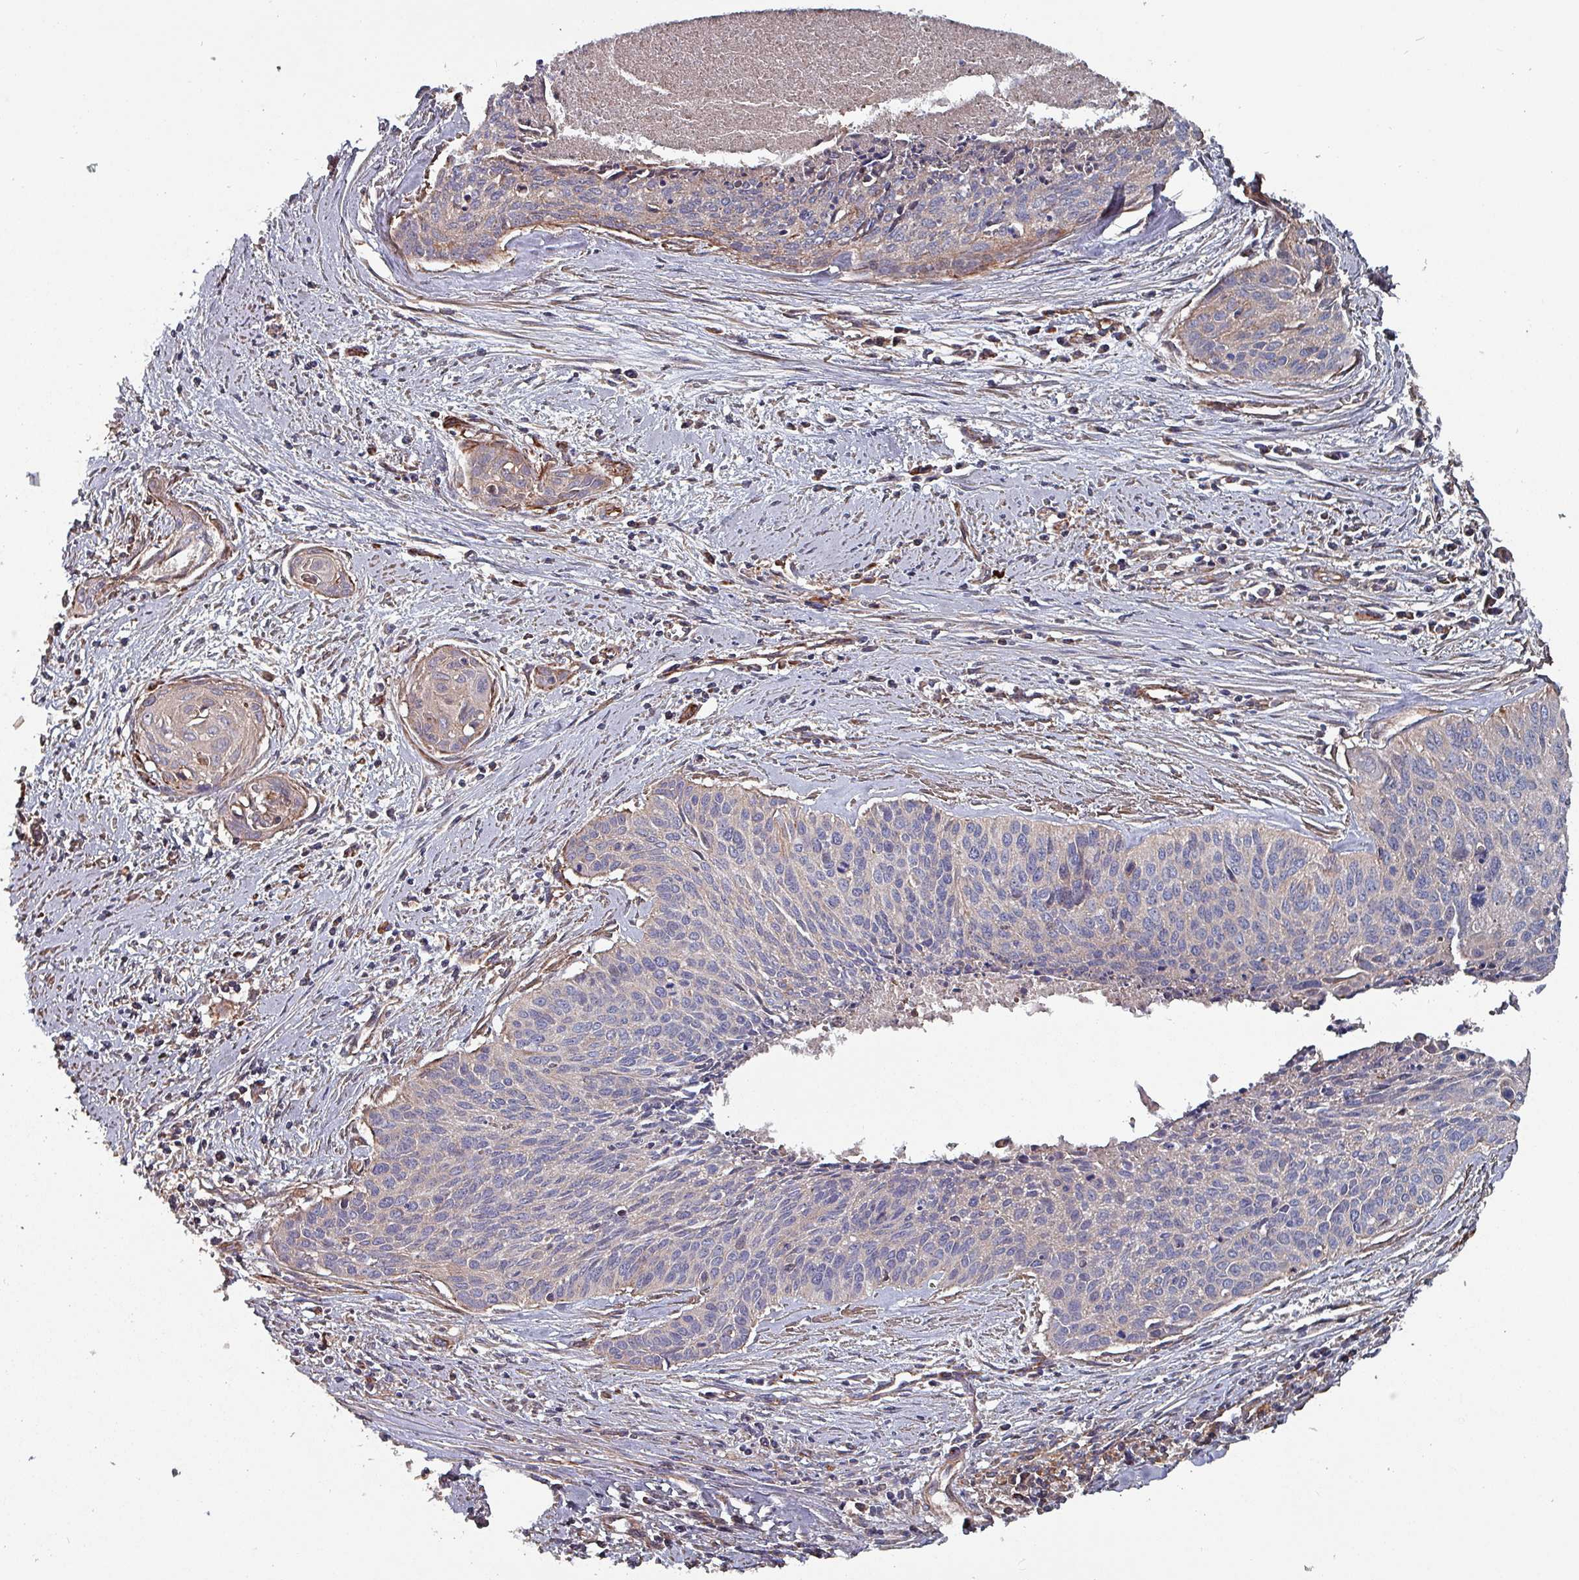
{"staining": {"intensity": "negative", "quantity": "none", "location": "none"}, "tissue": "cervical cancer", "cell_type": "Tumor cells", "image_type": "cancer", "snomed": [{"axis": "morphology", "description": "Squamous cell carcinoma, NOS"}, {"axis": "topography", "description": "Cervix"}], "caption": "An immunohistochemistry image of squamous cell carcinoma (cervical) is shown. There is no staining in tumor cells of squamous cell carcinoma (cervical).", "gene": "ANO10", "patient": {"sex": "female", "age": 55}}